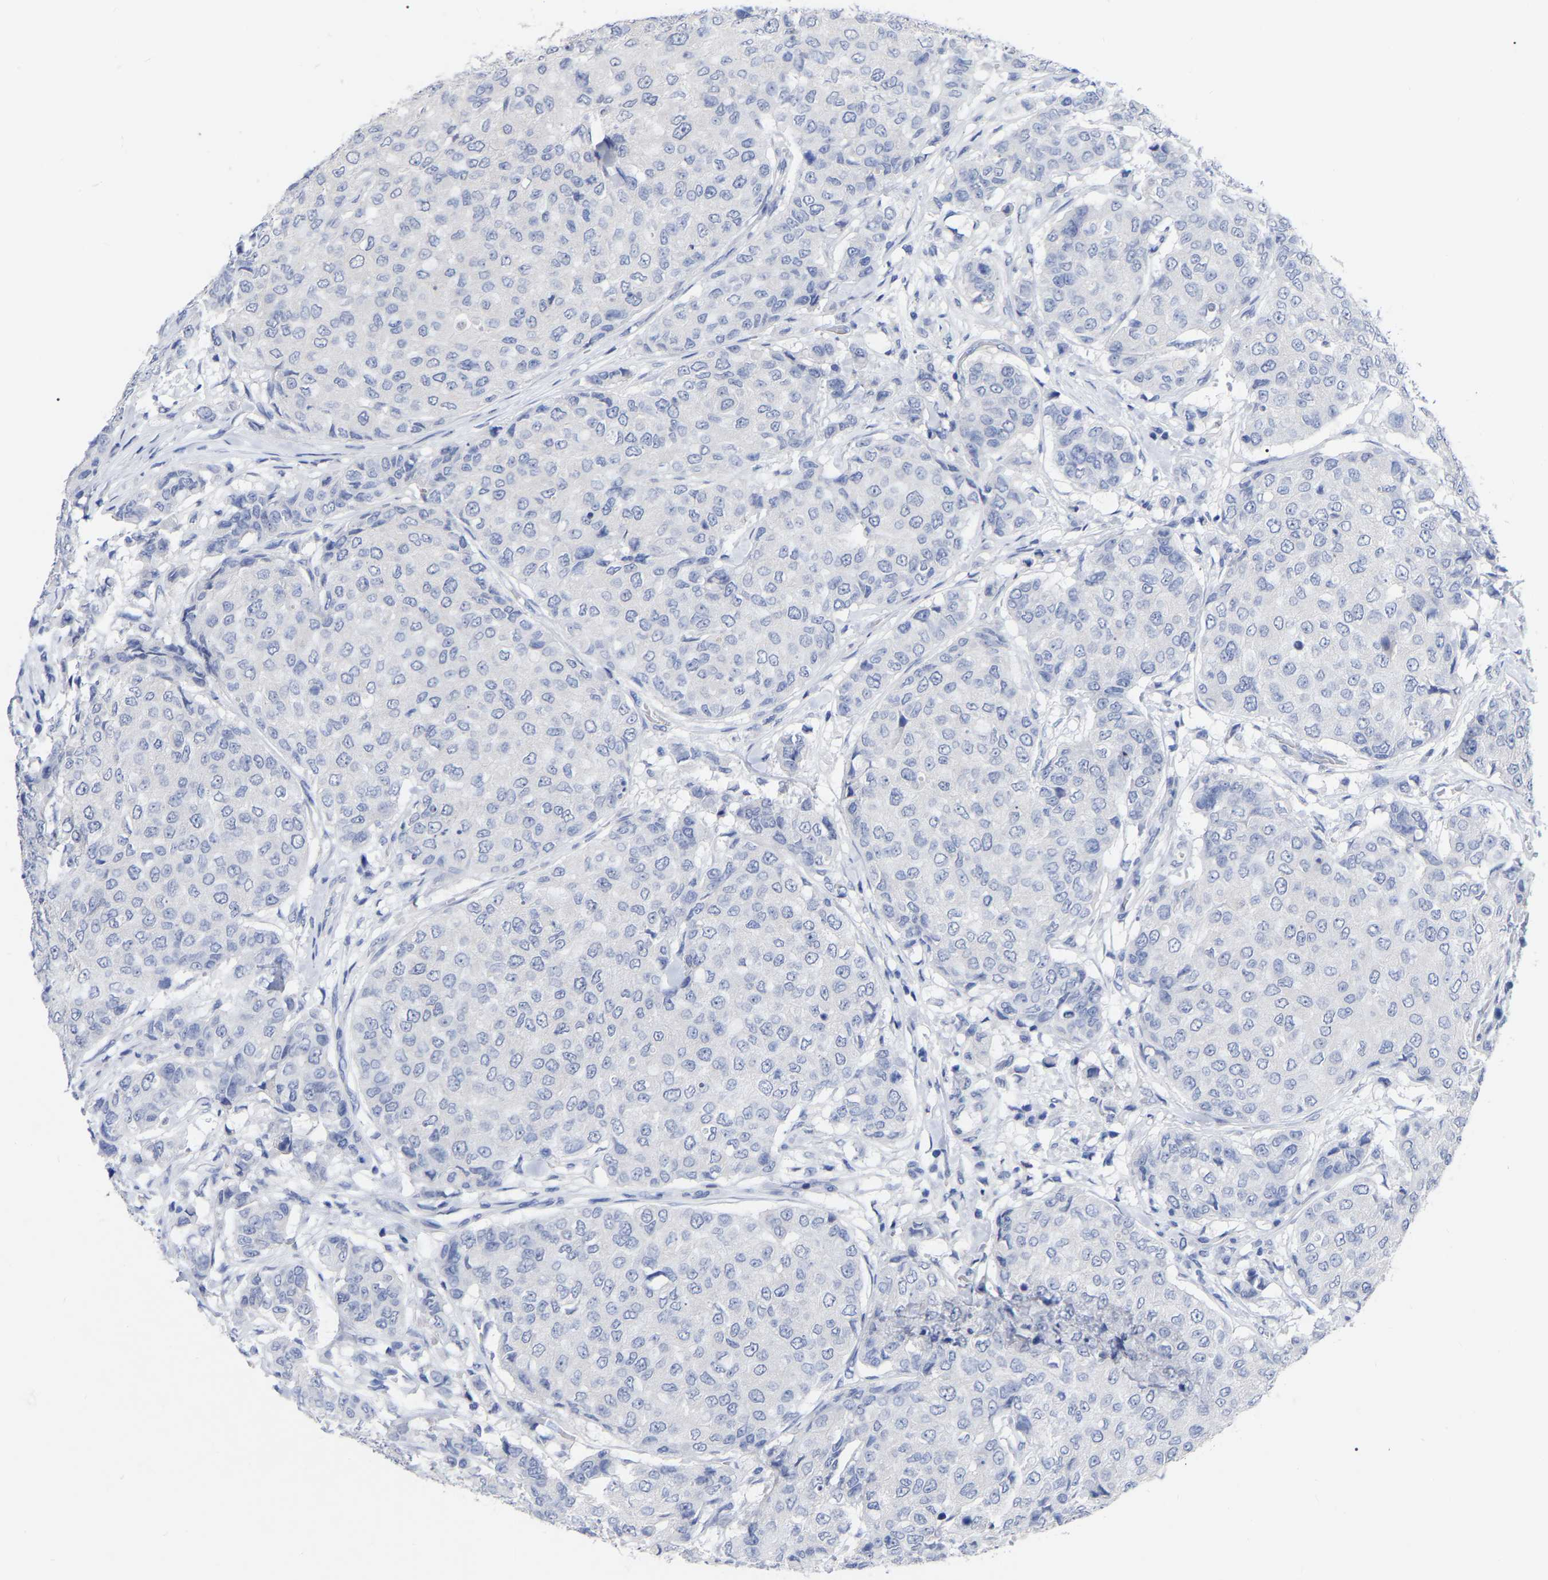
{"staining": {"intensity": "negative", "quantity": "none", "location": "none"}, "tissue": "breast cancer", "cell_type": "Tumor cells", "image_type": "cancer", "snomed": [{"axis": "morphology", "description": "Duct carcinoma"}, {"axis": "topography", "description": "Breast"}], "caption": "Tumor cells are negative for brown protein staining in breast invasive ductal carcinoma.", "gene": "ANXA13", "patient": {"sex": "female", "age": 27}}